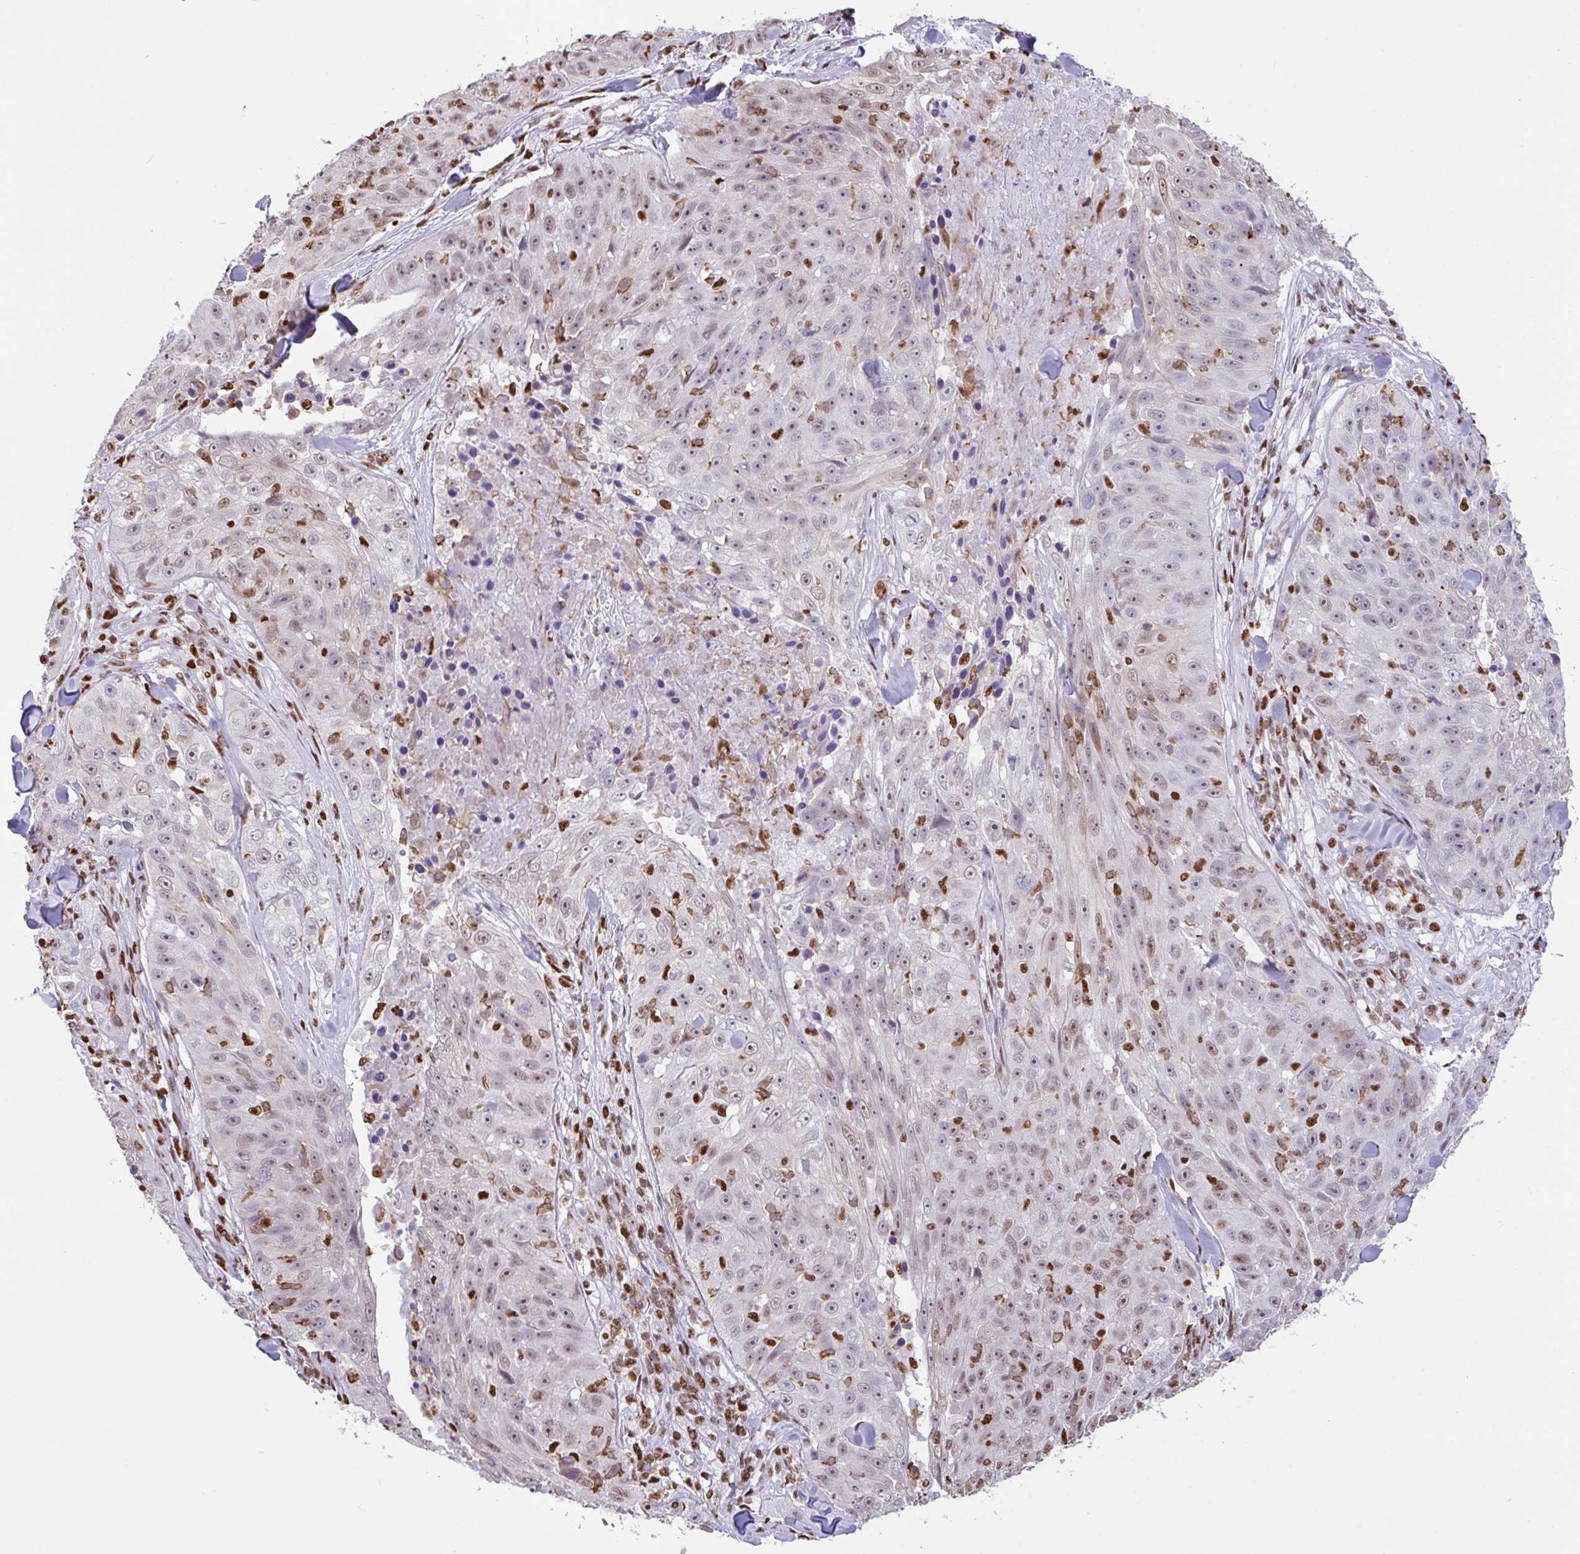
{"staining": {"intensity": "weak", "quantity": "25%-75%", "location": "nuclear"}, "tissue": "skin cancer", "cell_type": "Tumor cells", "image_type": "cancer", "snomed": [{"axis": "morphology", "description": "Squamous cell carcinoma, NOS"}, {"axis": "topography", "description": "Skin"}], "caption": "Skin squamous cell carcinoma stained with immunohistochemistry (IHC) shows weak nuclear positivity in about 25%-75% of tumor cells.", "gene": "BTBD10", "patient": {"sex": "female", "age": 87}}